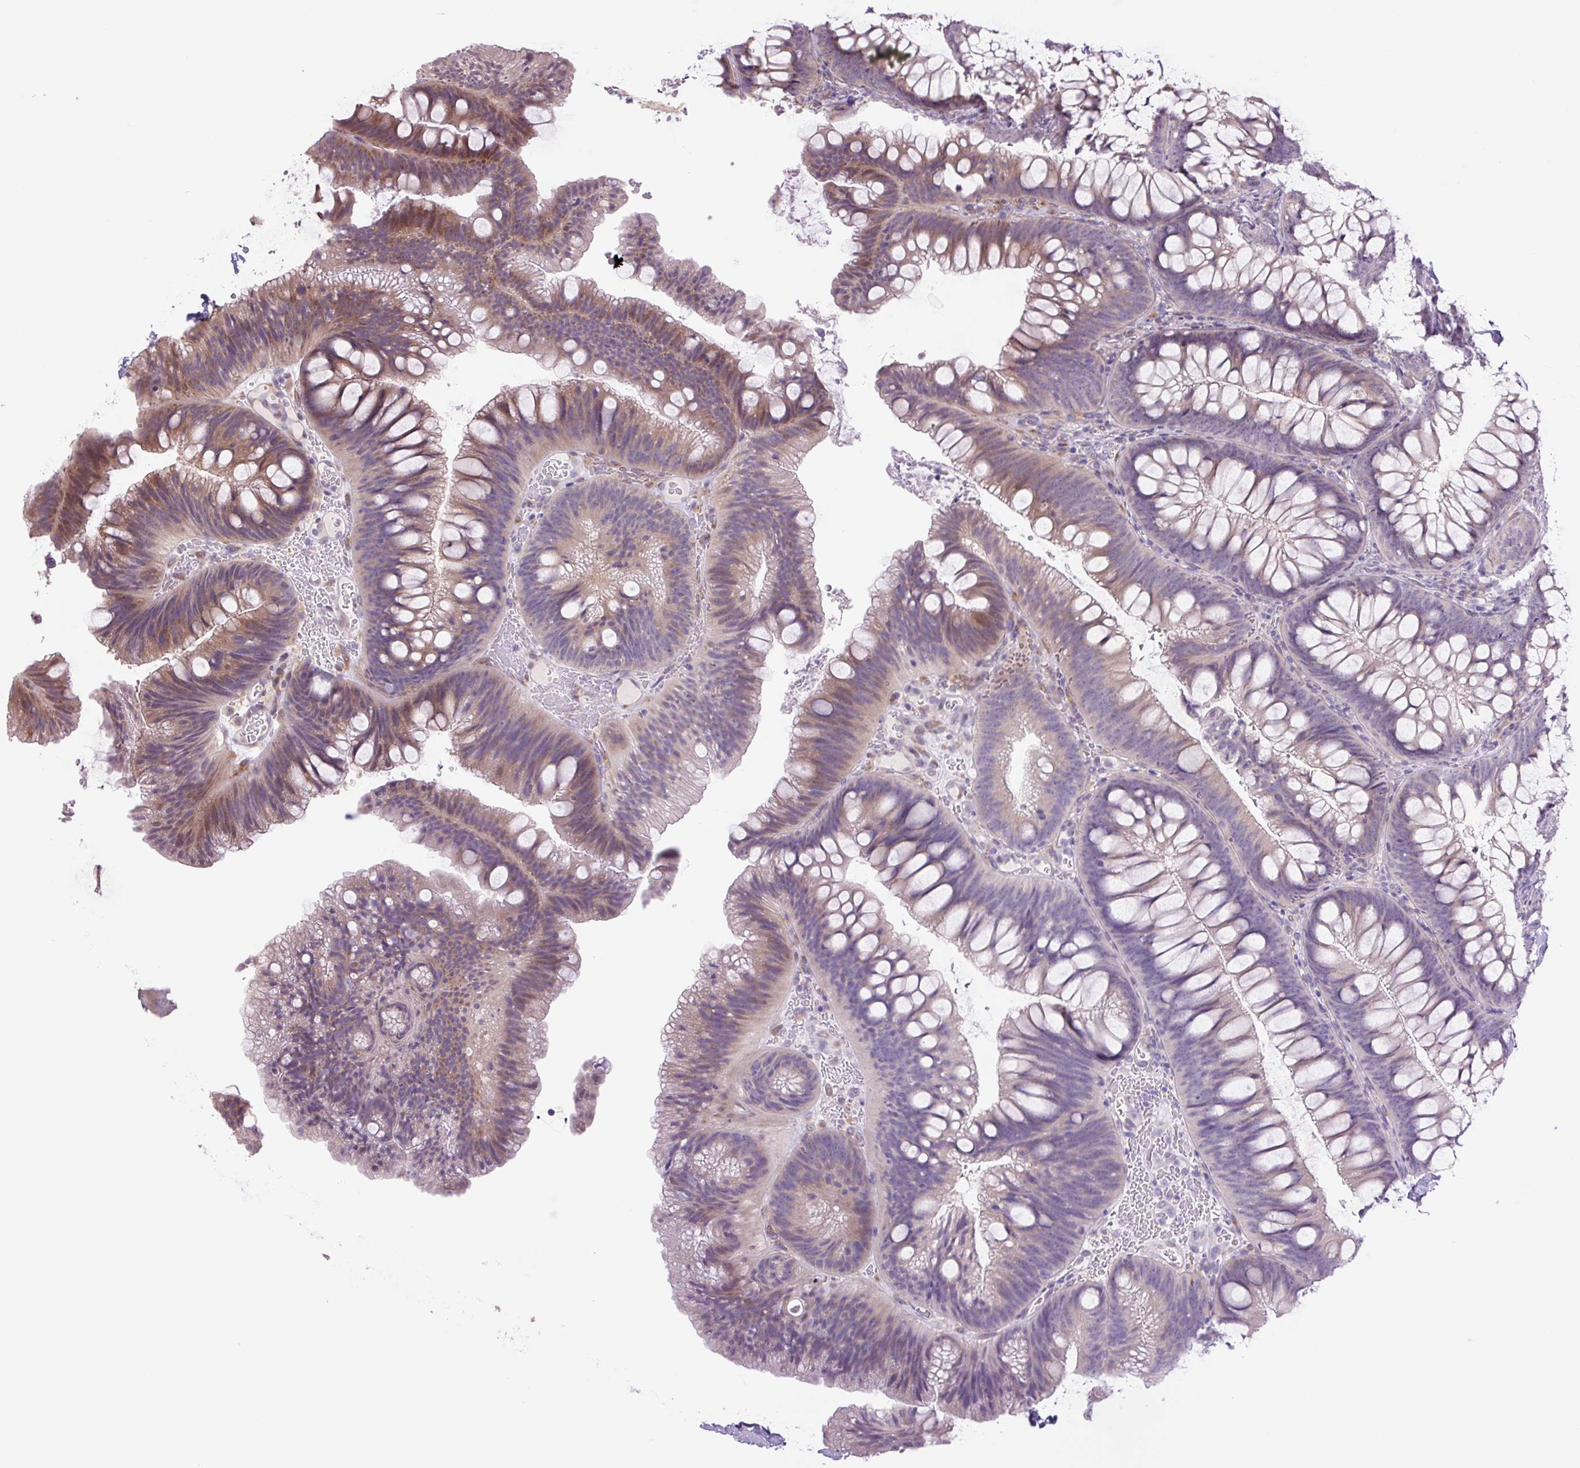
{"staining": {"intensity": "weak", "quantity": "<25%", "location": "cytoplasmic/membranous"}, "tissue": "colon", "cell_type": "Endothelial cells", "image_type": "normal", "snomed": [{"axis": "morphology", "description": "Normal tissue, NOS"}, {"axis": "morphology", "description": "Adenoma, NOS"}, {"axis": "topography", "description": "Soft tissue"}, {"axis": "topography", "description": "Colon"}], "caption": "This is an IHC micrograph of normal human colon. There is no expression in endothelial cells.", "gene": "PLA2G4A", "patient": {"sex": "male", "age": 47}}